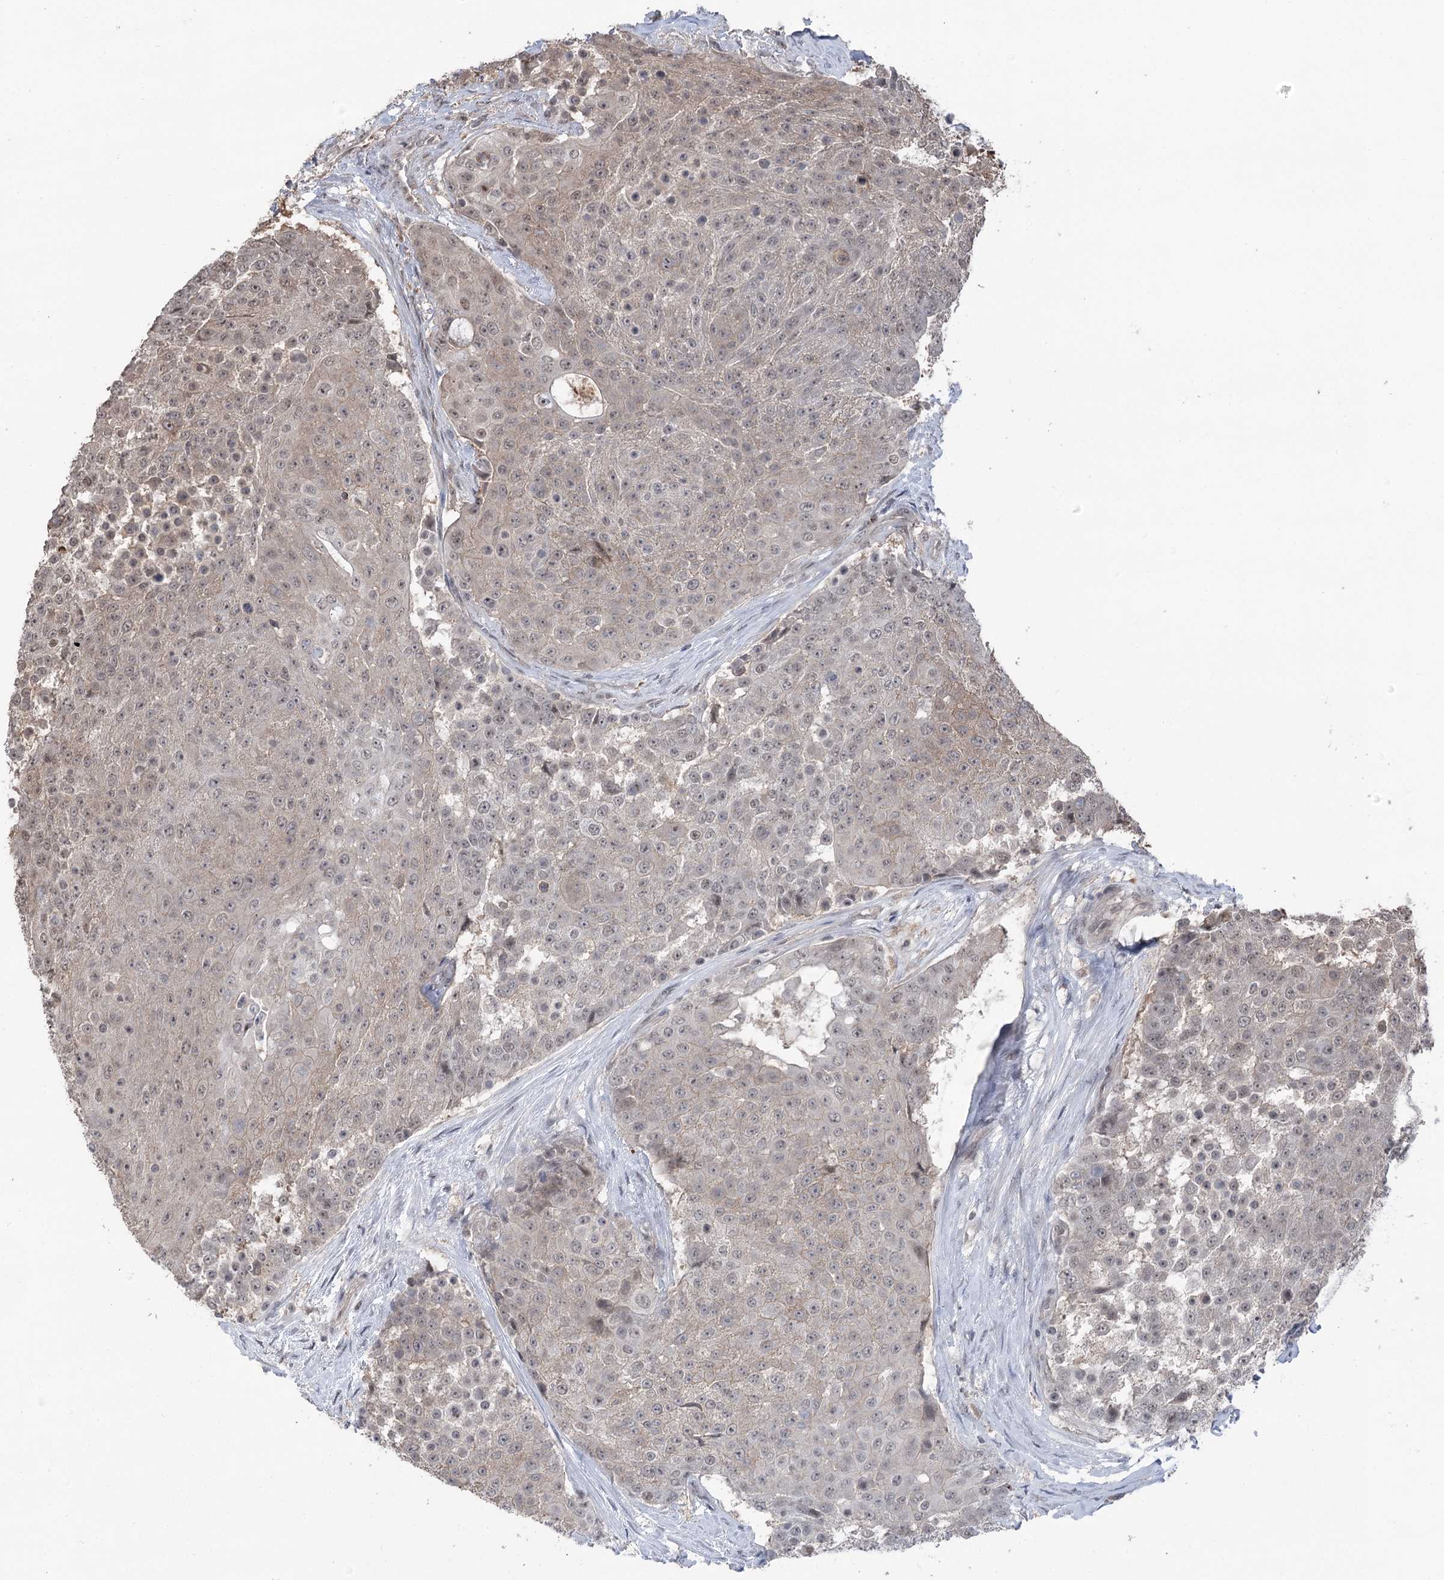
{"staining": {"intensity": "weak", "quantity": ">75%", "location": "cytoplasmic/membranous,nuclear"}, "tissue": "urothelial cancer", "cell_type": "Tumor cells", "image_type": "cancer", "snomed": [{"axis": "morphology", "description": "Urothelial carcinoma, High grade"}, {"axis": "topography", "description": "Urinary bladder"}], "caption": "Immunohistochemical staining of high-grade urothelial carcinoma demonstrates low levels of weak cytoplasmic/membranous and nuclear protein expression in about >75% of tumor cells.", "gene": "CCSER2", "patient": {"sex": "female", "age": 63}}